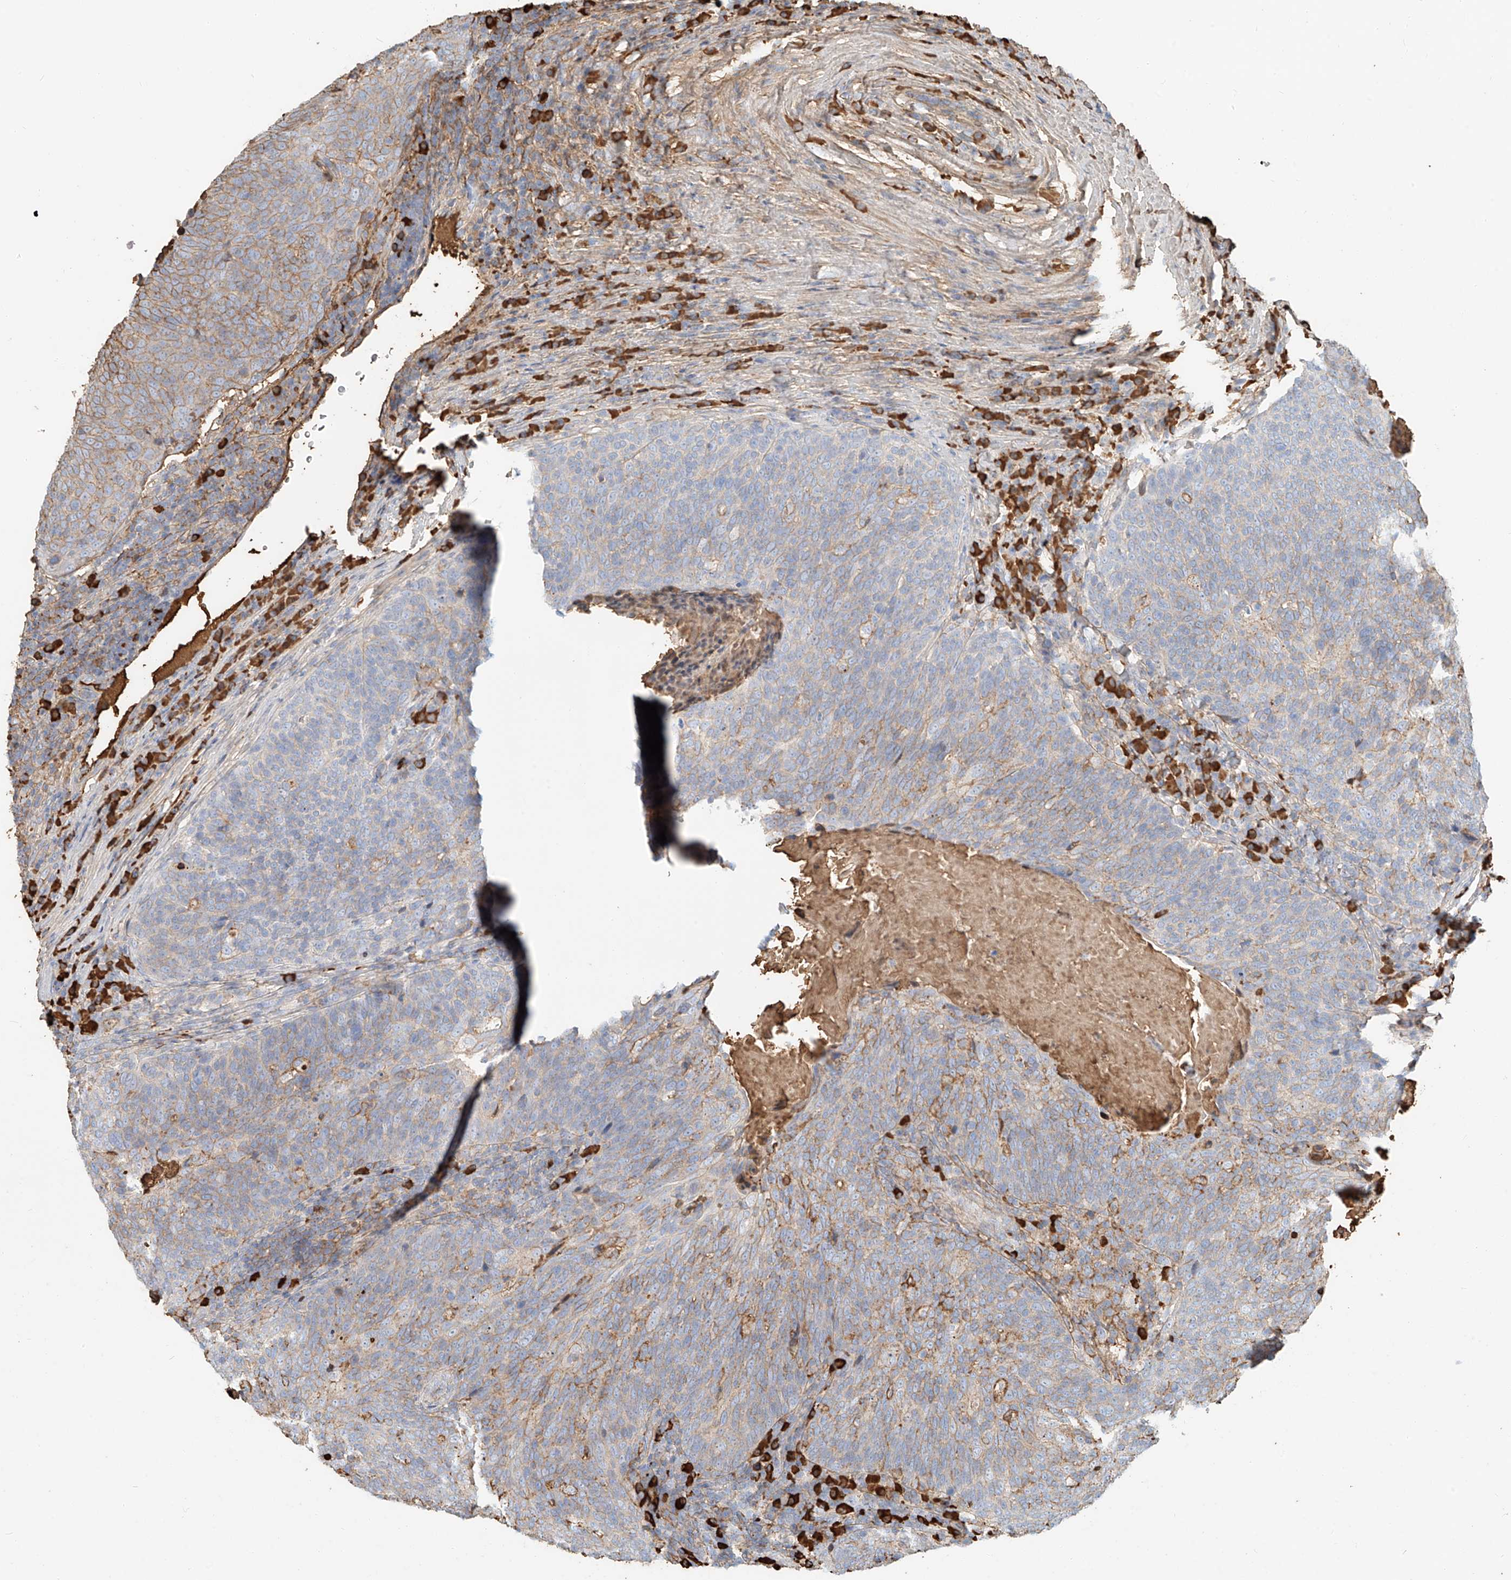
{"staining": {"intensity": "weak", "quantity": "25%-75%", "location": "cytoplasmic/membranous"}, "tissue": "head and neck cancer", "cell_type": "Tumor cells", "image_type": "cancer", "snomed": [{"axis": "morphology", "description": "Squamous cell carcinoma, NOS"}, {"axis": "morphology", "description": "Squamous cell carcinoma, metastatic, NOS"}, {"axis": "topography", "description": "Lymph node"}, {"axis": "topography", "description": "Head-Neck"}], "caption": "This is a micrograph of immunohistochemistry (IHC) staining of head and neck cancer, which shows weak expression in the cytoplasmic/membranous of tumor cells.", "gene": "ZFP30", "patient": {"sex": "male", "age": 62}}